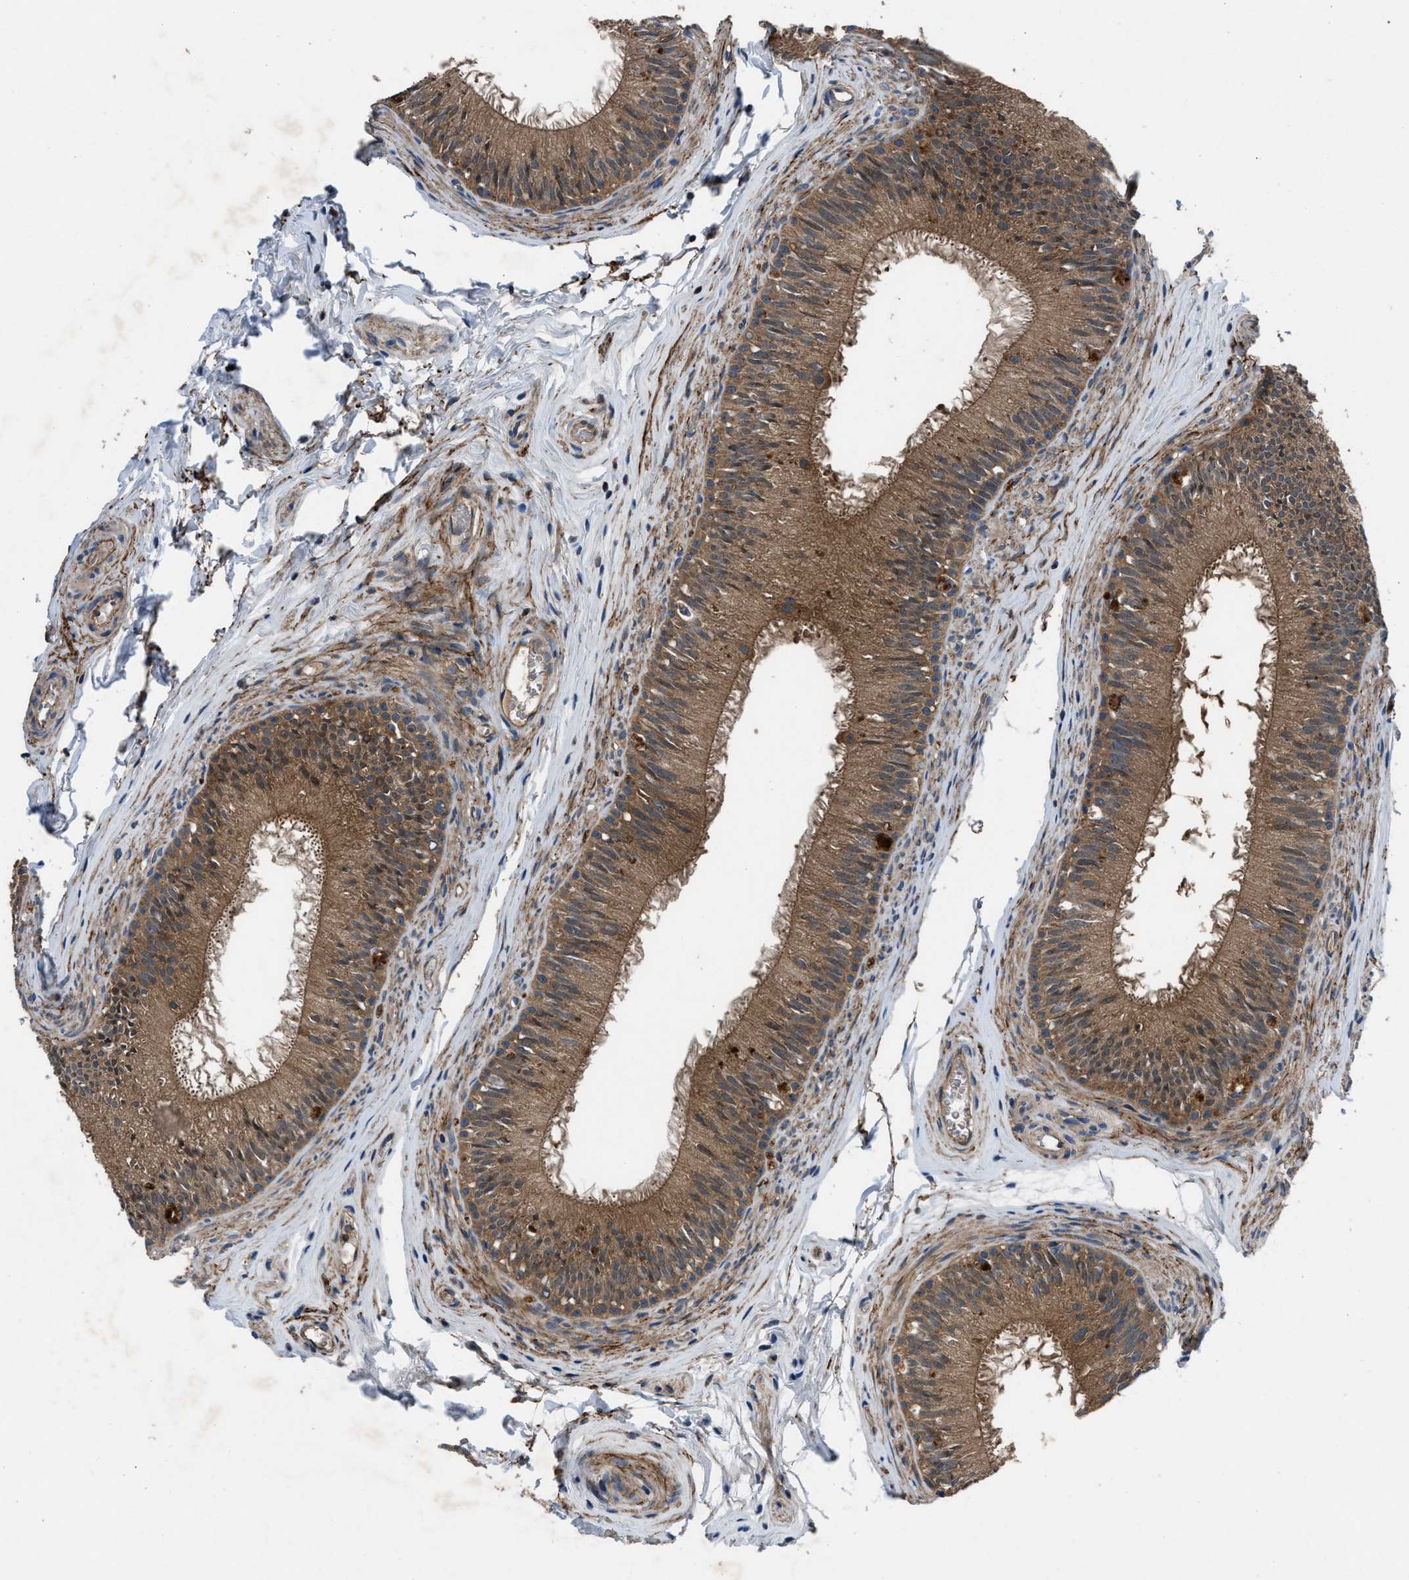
{"staining": {"intensity": "moderate", "quantity": ">75%", "location": "cytoplasmic/membranous"}, "tissue": "epididymis", "cell_type": "Glandular cells", "image_type": "normal", "snomed": [{"axis": "morphology", "description": "Normal tissue, NOS"}, {"axis": "topography", "description": "Testis"}, {"axis": "topography", "description": "Epididymis"}], "caption": "This image displays normal epididymis stained with IHC to label a protein in brown. The cytoplasmic/membranous of glandular cells show moderate positivity for the protein. Nuclei are counter-stained blue.", "gene": "USP25", "patient": {"sex": "male", "age": 36}}